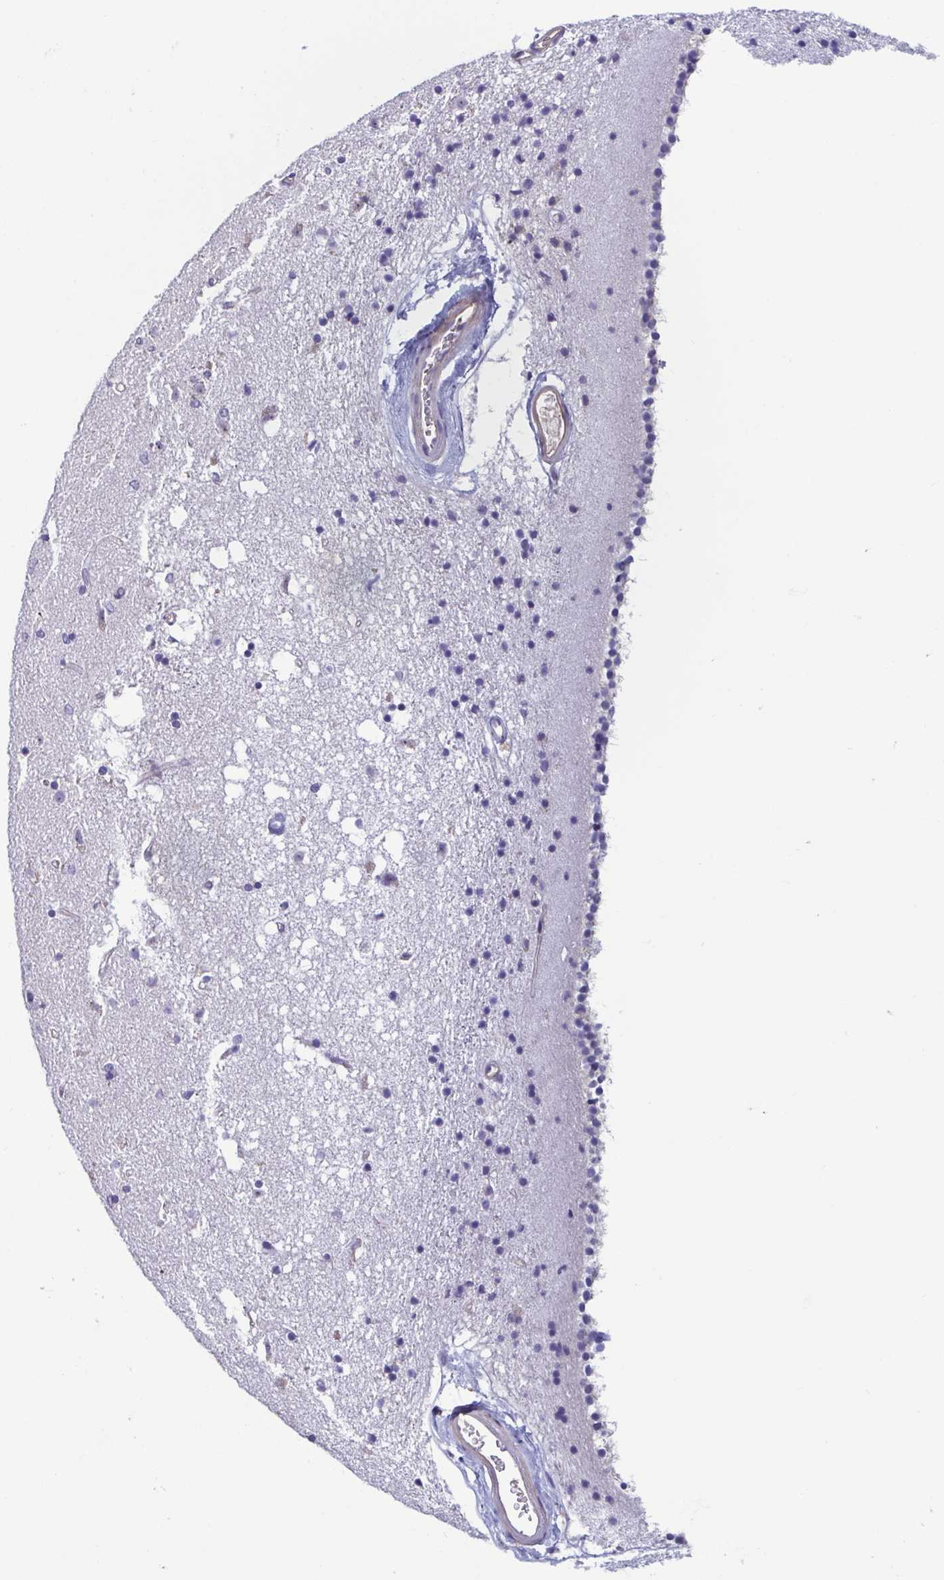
{"staining": {"intensity": "negative", "quantity": "none", "location": "none"}, "tissue": "caudate", "cell_type": "Glial cells", "image_type": "normal", "snomed": [{"axis": "morphology", "description": "Normal tissue, NOS"}, {"axis": "topography", "description": "Lateral ventricle wall"}], "caption": "Glial cells show no significant protein expression in normal caudate. (DAB (3,3'-diaminobenzidine) IHC visualized using brightfield microscopy, high magnification).", "gene": "MORC4", "patient": {"sex": "female", "age": 71}}